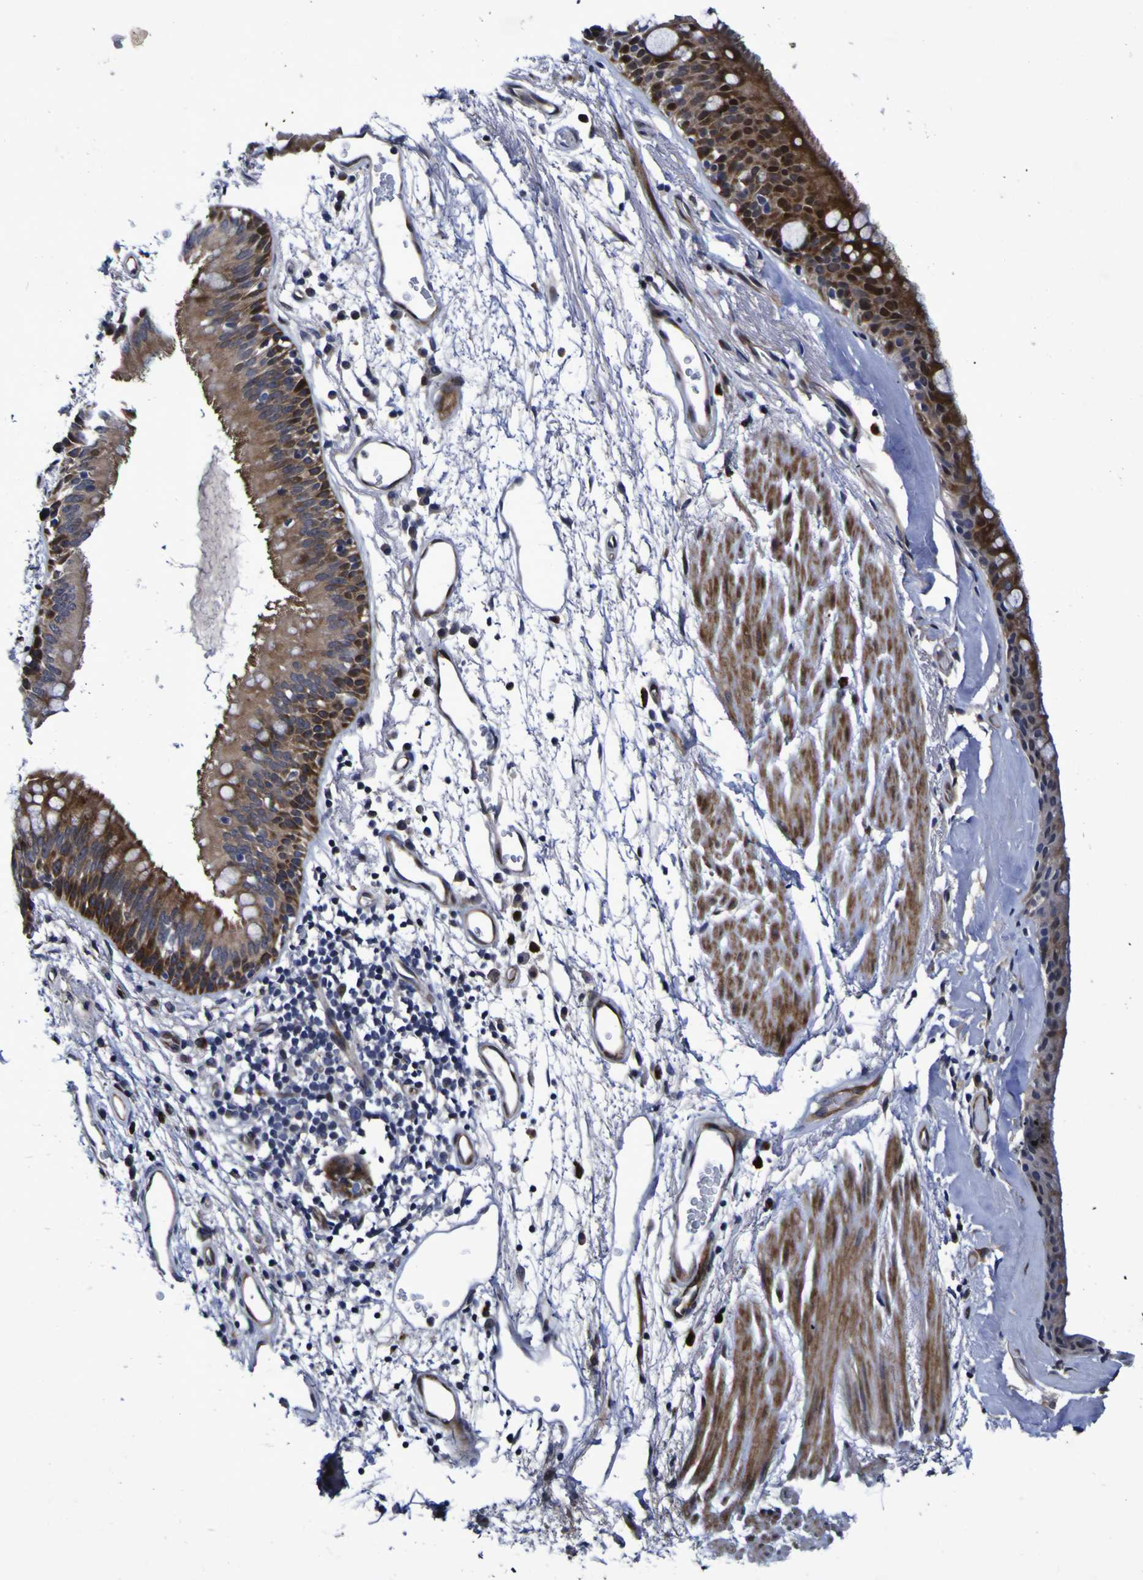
{"staining": {"intensity": "moderate", "quantity": ">75%", "location": "cytoplasmic/membranous,nuclear"}, "tissue": "bronchus", "cell_type": "Respiratory epithelial cells", "image_type": "normal", "snomed": [{"axis": "morphology", "description": "Normal tissue, NOS"}, {"axis": "morphology", "description": "Adenocarcinoma, NOS"}, {"axis": "topography", "description": "Bronchus"}, {"axis": "topography", "description": "Lung"}], "caption": "Protein staining by IHC exhibits moderate cytoplasmic/membranous,nuclear staining in approximately >75% of respiratory epithelial cells in normal bronchus.", "gene": "MGLL", "patient": {"sex": "female", "age": 54}}